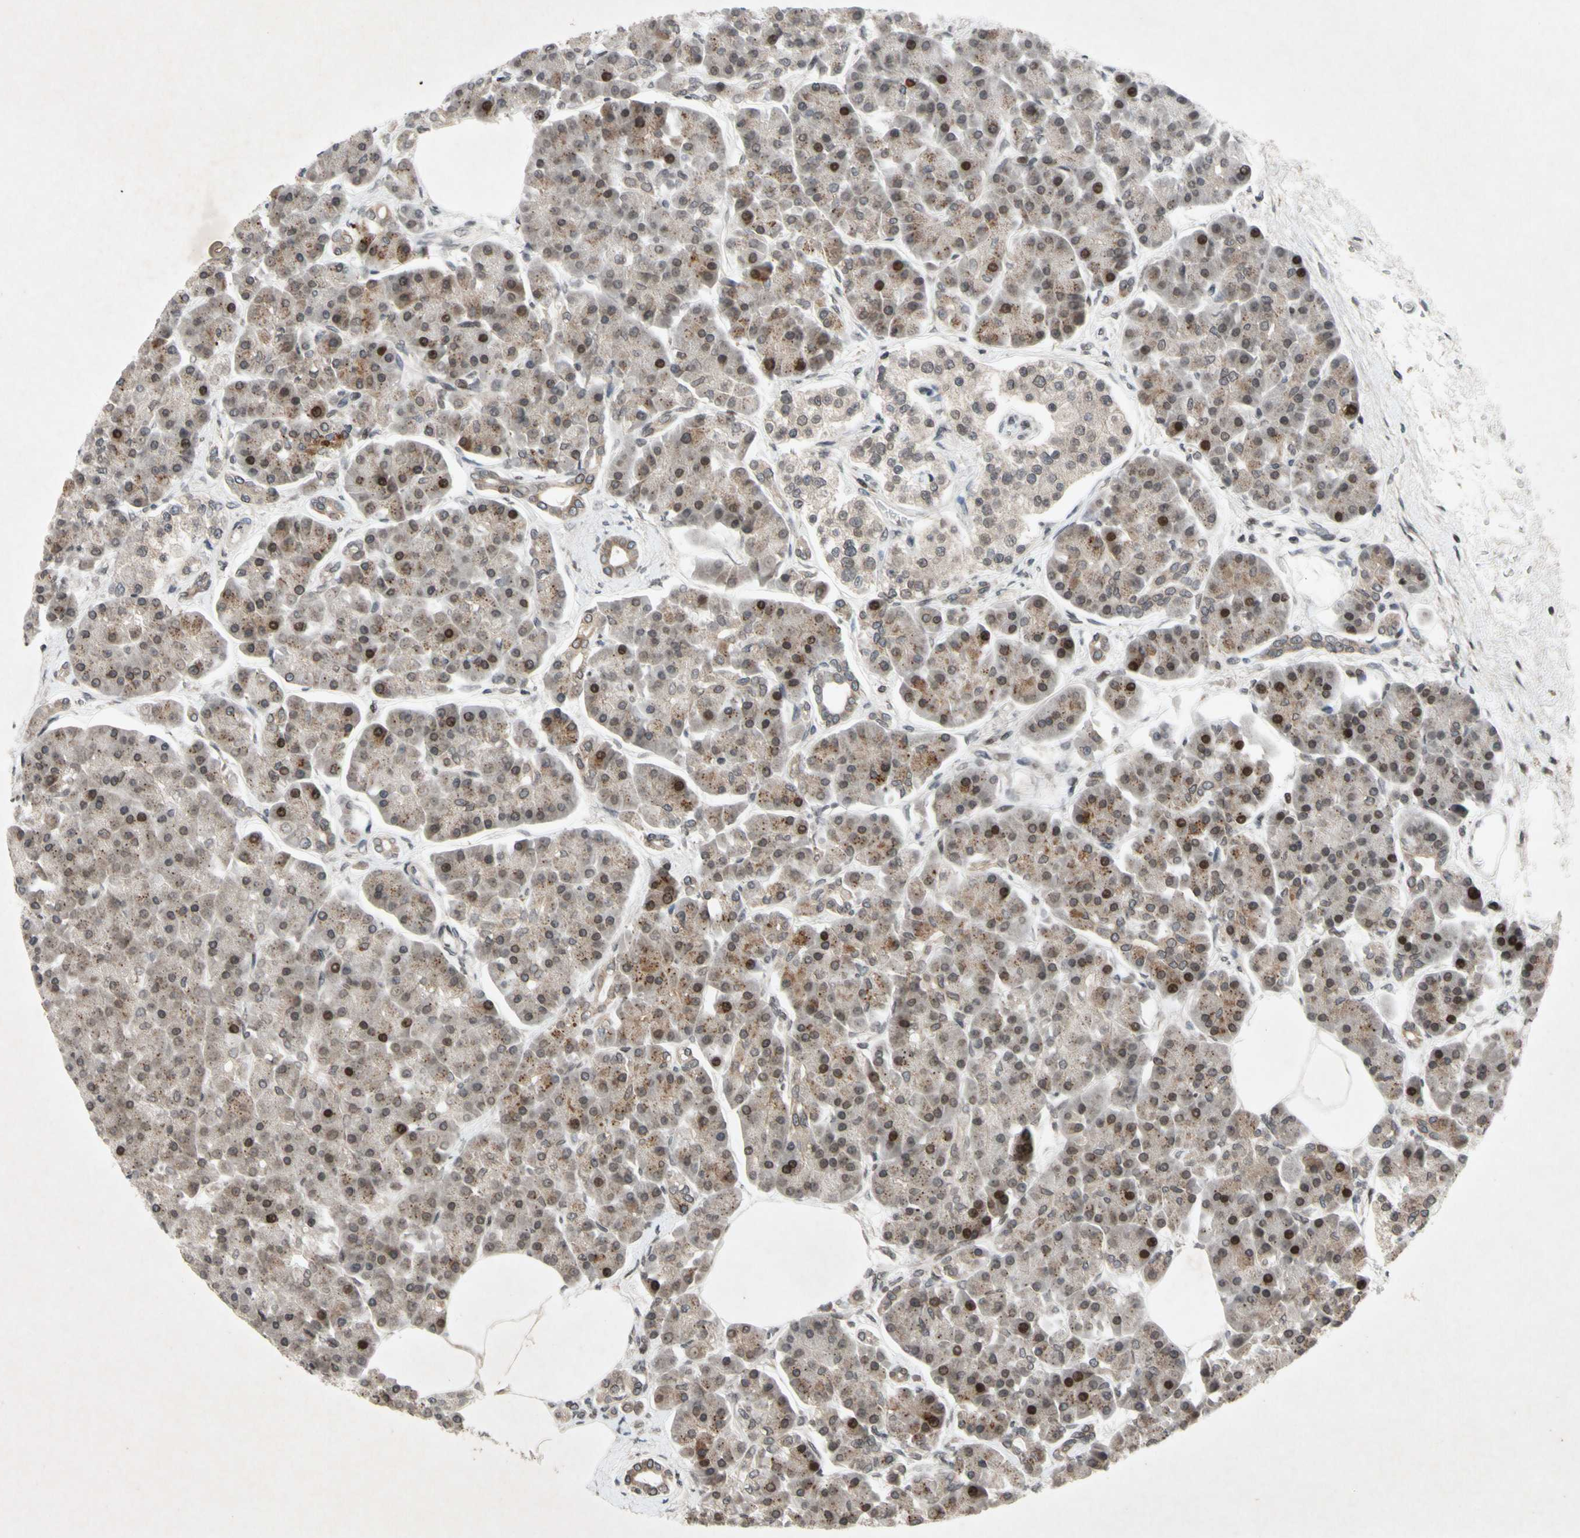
{"staining": {"intensity": "moderate", "quantity": "25%-75%", "location": "cytoplasmic/membranous,nuclear"}, "tissue": "pancreas", "cell_type": "Exocrine glandular cells", "image_type": "normal", "snomed": [{"axis": "morphology", "description": "Normal tissue, NOS"}, {"axis": "topography", "description": "Pancreas"}], "caption": "A micrograph of pancreas stained for a protein demonstrates moderate cytoplasmic/membranous,nuclear brown staining in exocrine glandular cells.", "gene": "XPO1", "patient": {"sex": "female", "age": 70}}